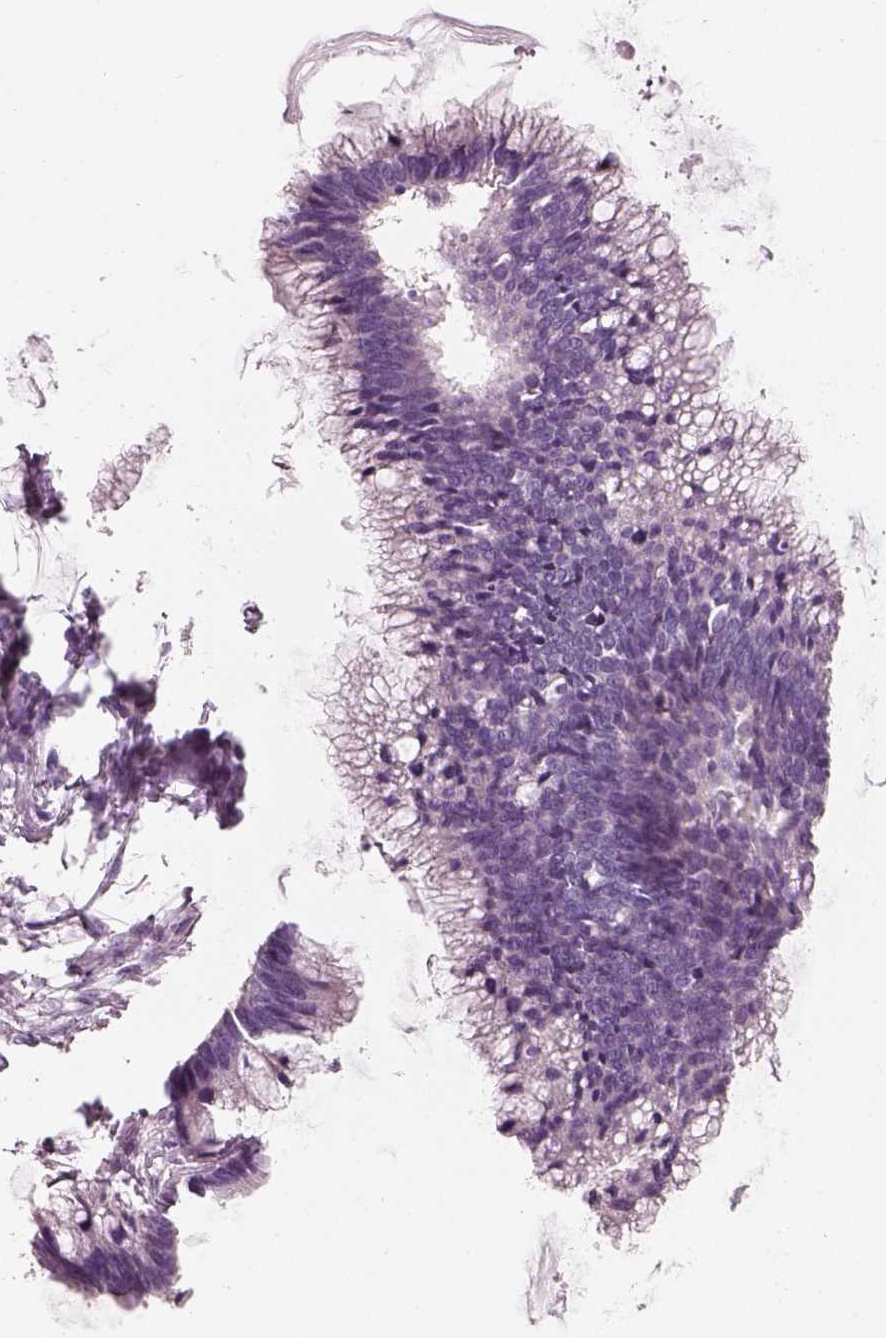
{"staining": {"intensity": "negative", "quantity": "none", "location": "none"}, "tissue": "ovarian cancer", "cell_type": "Tumor cells", "image_type": "cancer", "snomed": [{"axis": "morphology", "description": "Cystadenocarcinoma, mucinous, NOS"}, {"axis": "topography", "description": "Ovary"}], "caption": "The IHC photomicrograph has no significant positivity in tumor cells of ovarian mucinous cystadenocarcinoma tissue.", "gene": "PNOC", "patient": {"sex": "female", "age": 38}}